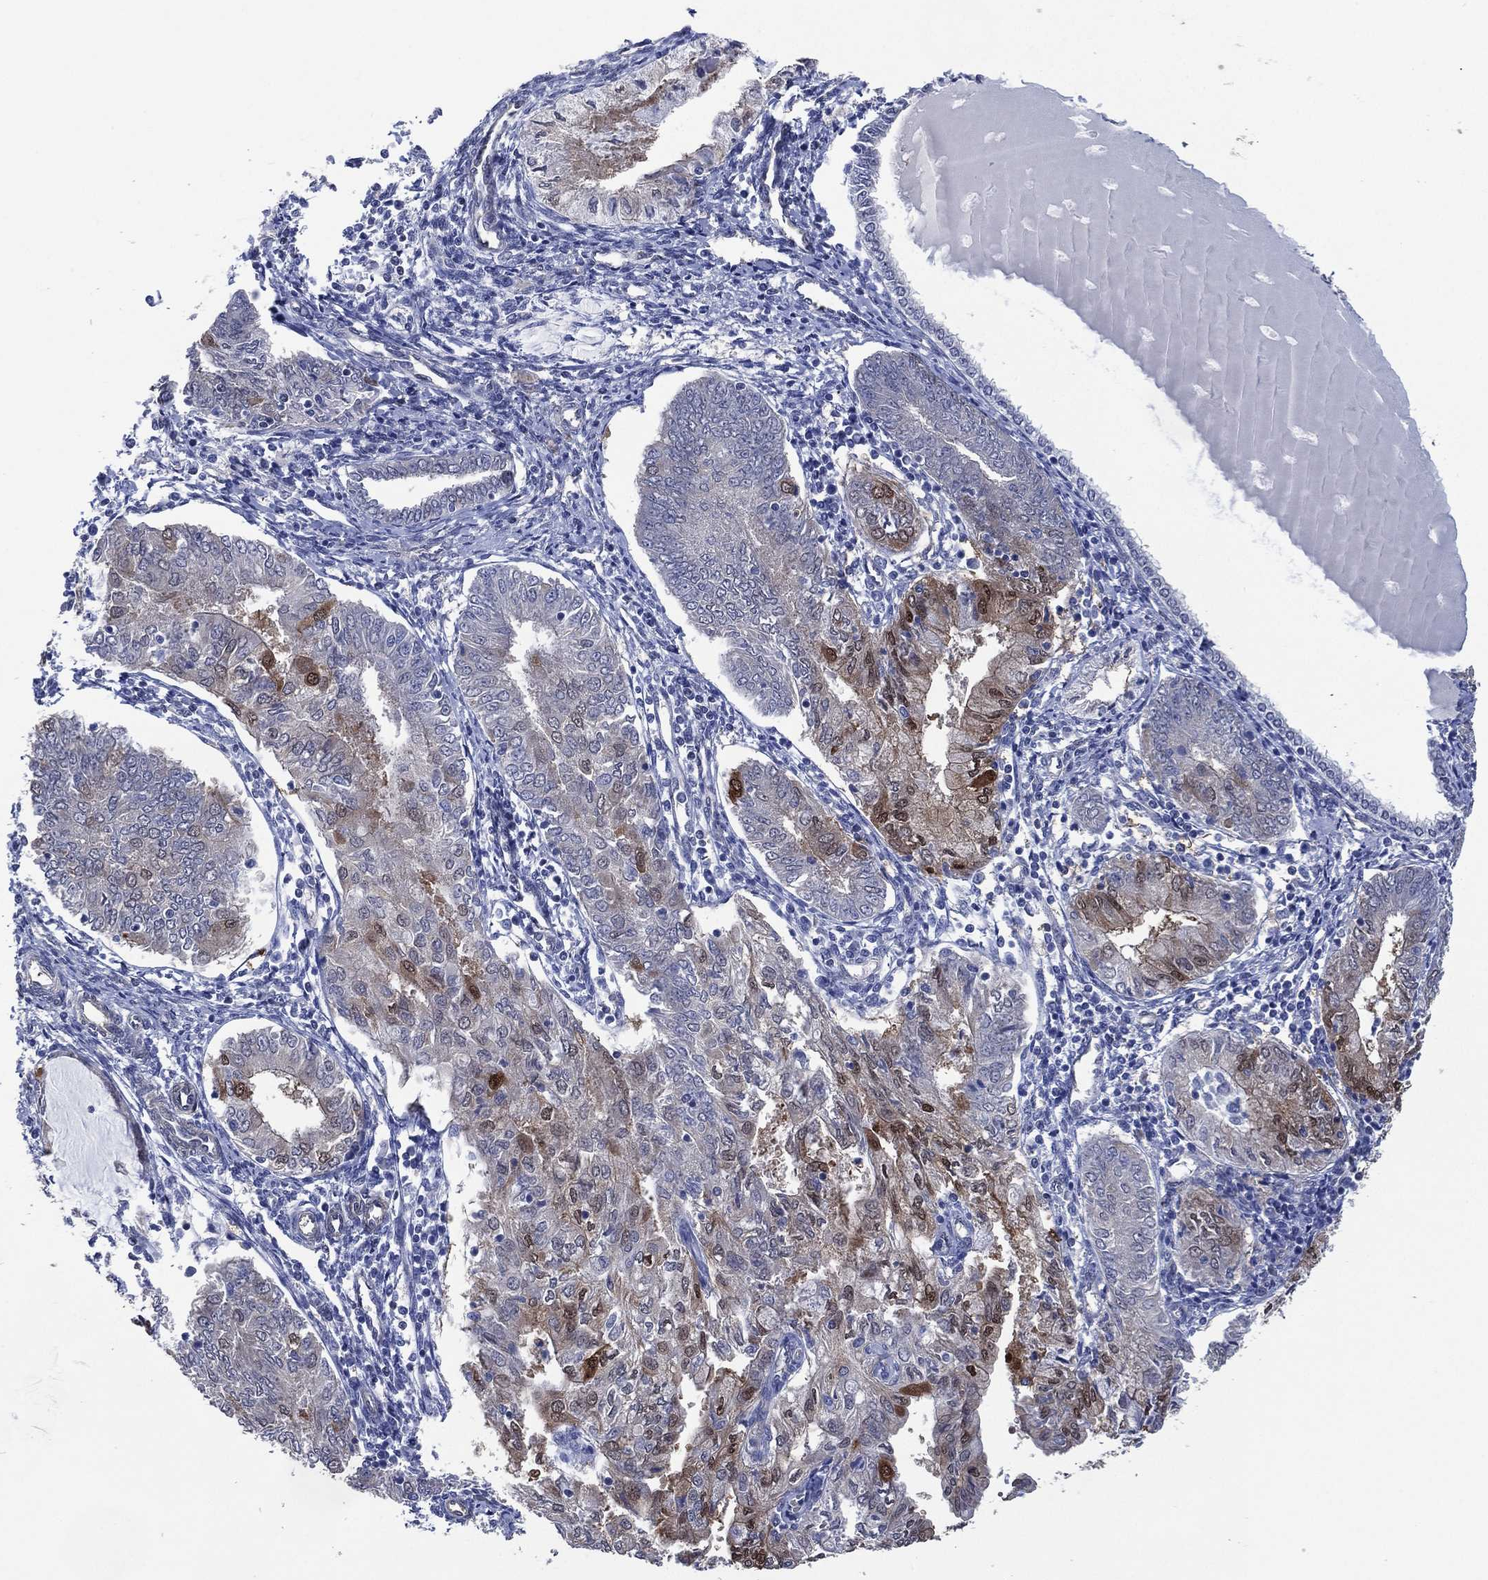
{"staining": {"intensity": "moderate", "quantity": "<25%", "location": "cytoplasmic/membranous"}, "tissue": "endometrial cancer", "cell_type": "Tumor cells", "image_type": "cancer", "snomed": [{"axis": "morphology", "description": "Adenocarcinoma, NOS"}, {"axis": "topography", "description": "Endometrium"}], "caption": "IHC micrograph of neoplastic tissue: adenocarcinoma (endometrial) stained using IHC demonstrates low levels of moderate protein expression localized specifically in the cytoplasmic/membranous of tumor cells, appearing as a cytoplasmic/membranous brown color.", "gene": "AK1", "patient": {"sex": "female", "age": 68}}